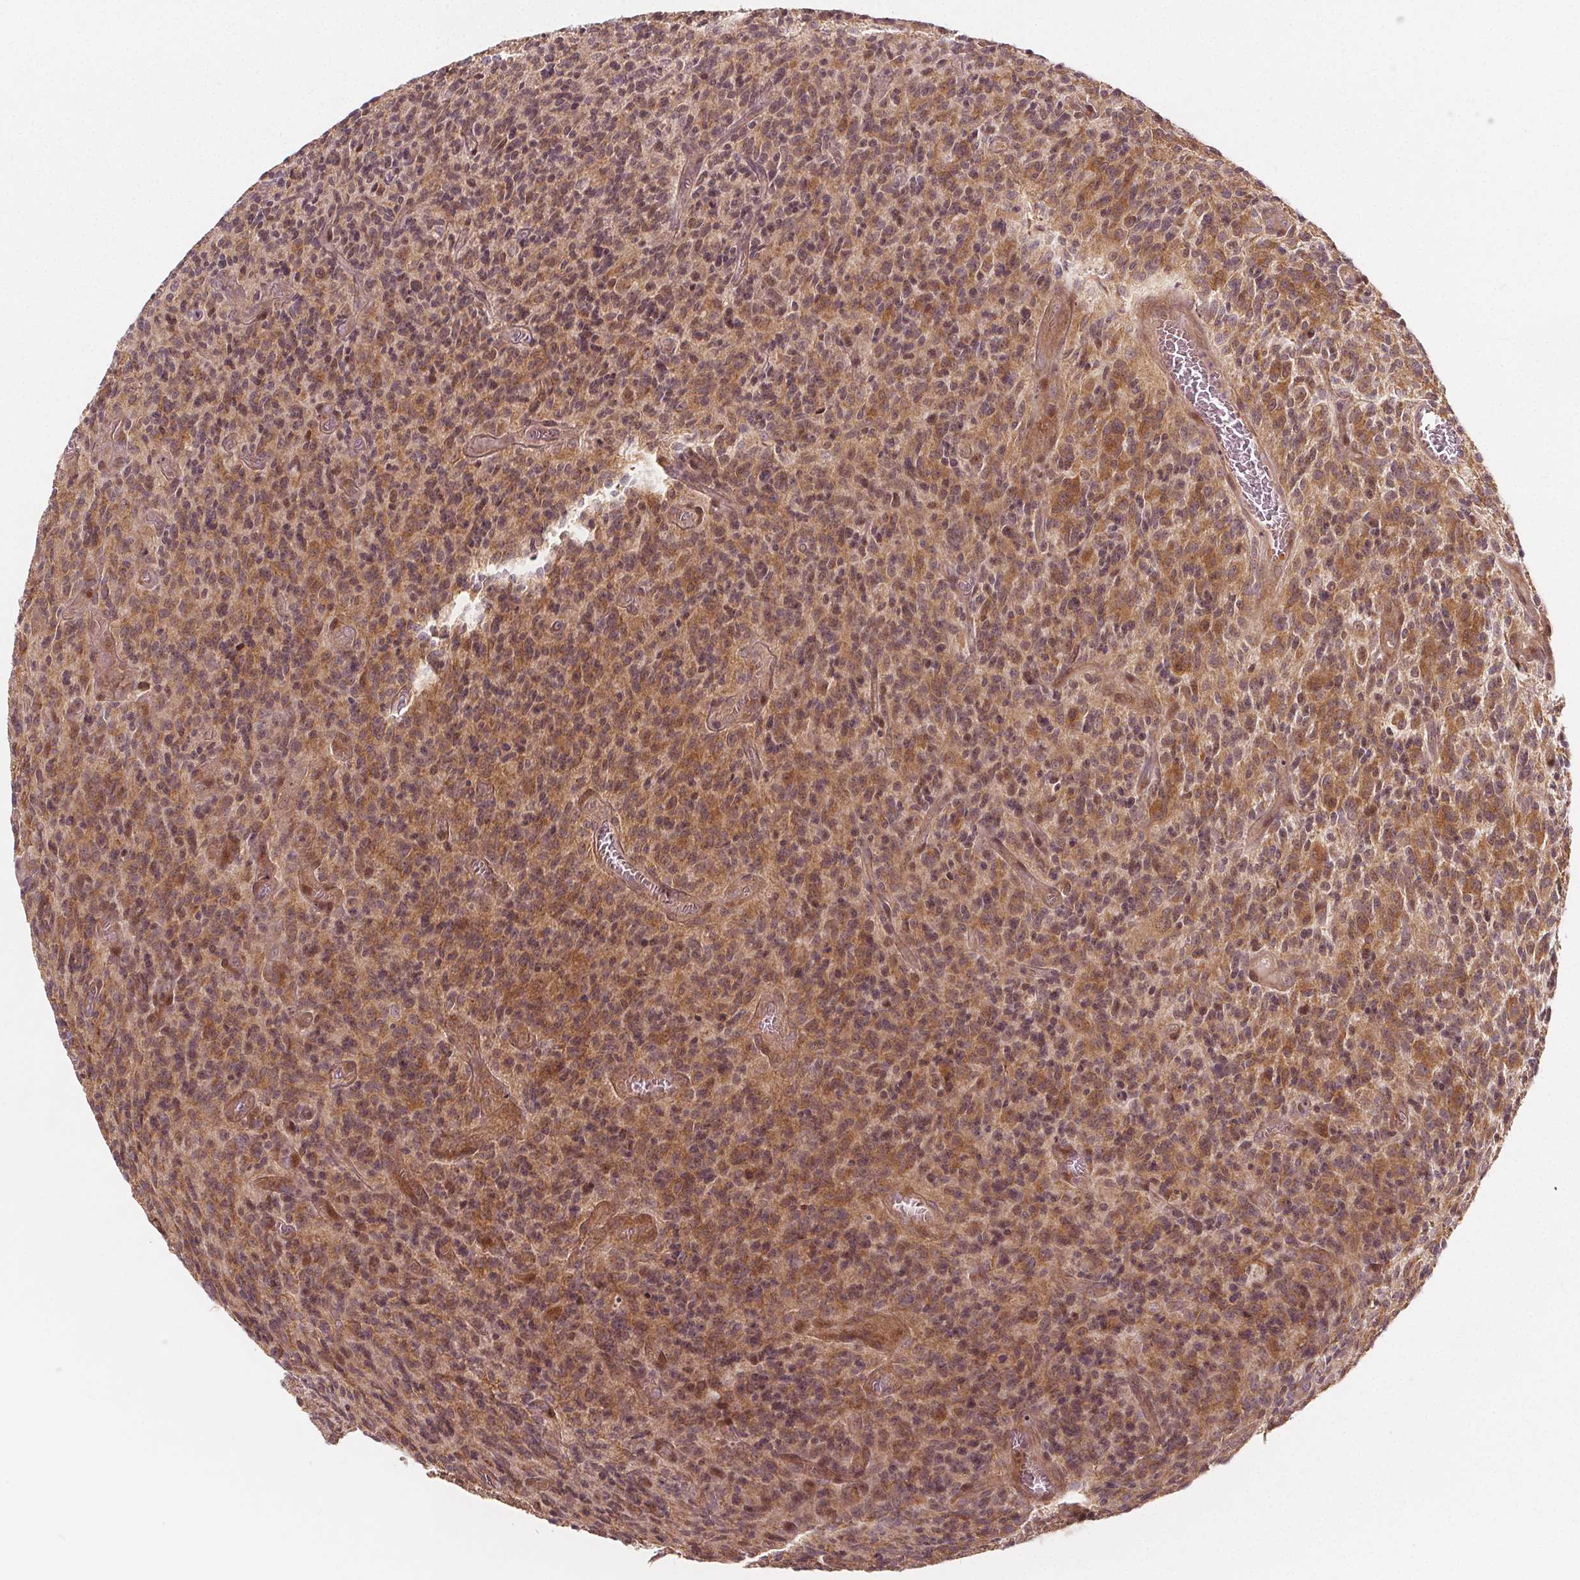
{"staining": {"intensity": "moderate", "quantity": ">75%", "location": "cytoplasmic/membranous,nuclear"}, "tissue": "glioma", "cell_type": "Tumor cells", "image_type": "cancer", "snomed": [{"axis": "morphology", "description": "Glioma, malignant, High grade"}, {"axis": "topography", "description": "Brain"}], "caption": "The immunohistochemical stain labels moderate cytoplasmic/membranous and nuclear expression in tumor cells of high-grade glioma (malignant) tissue.", "gene": "AKT1S1", "patient": {"sex": "male", "age": 76}}